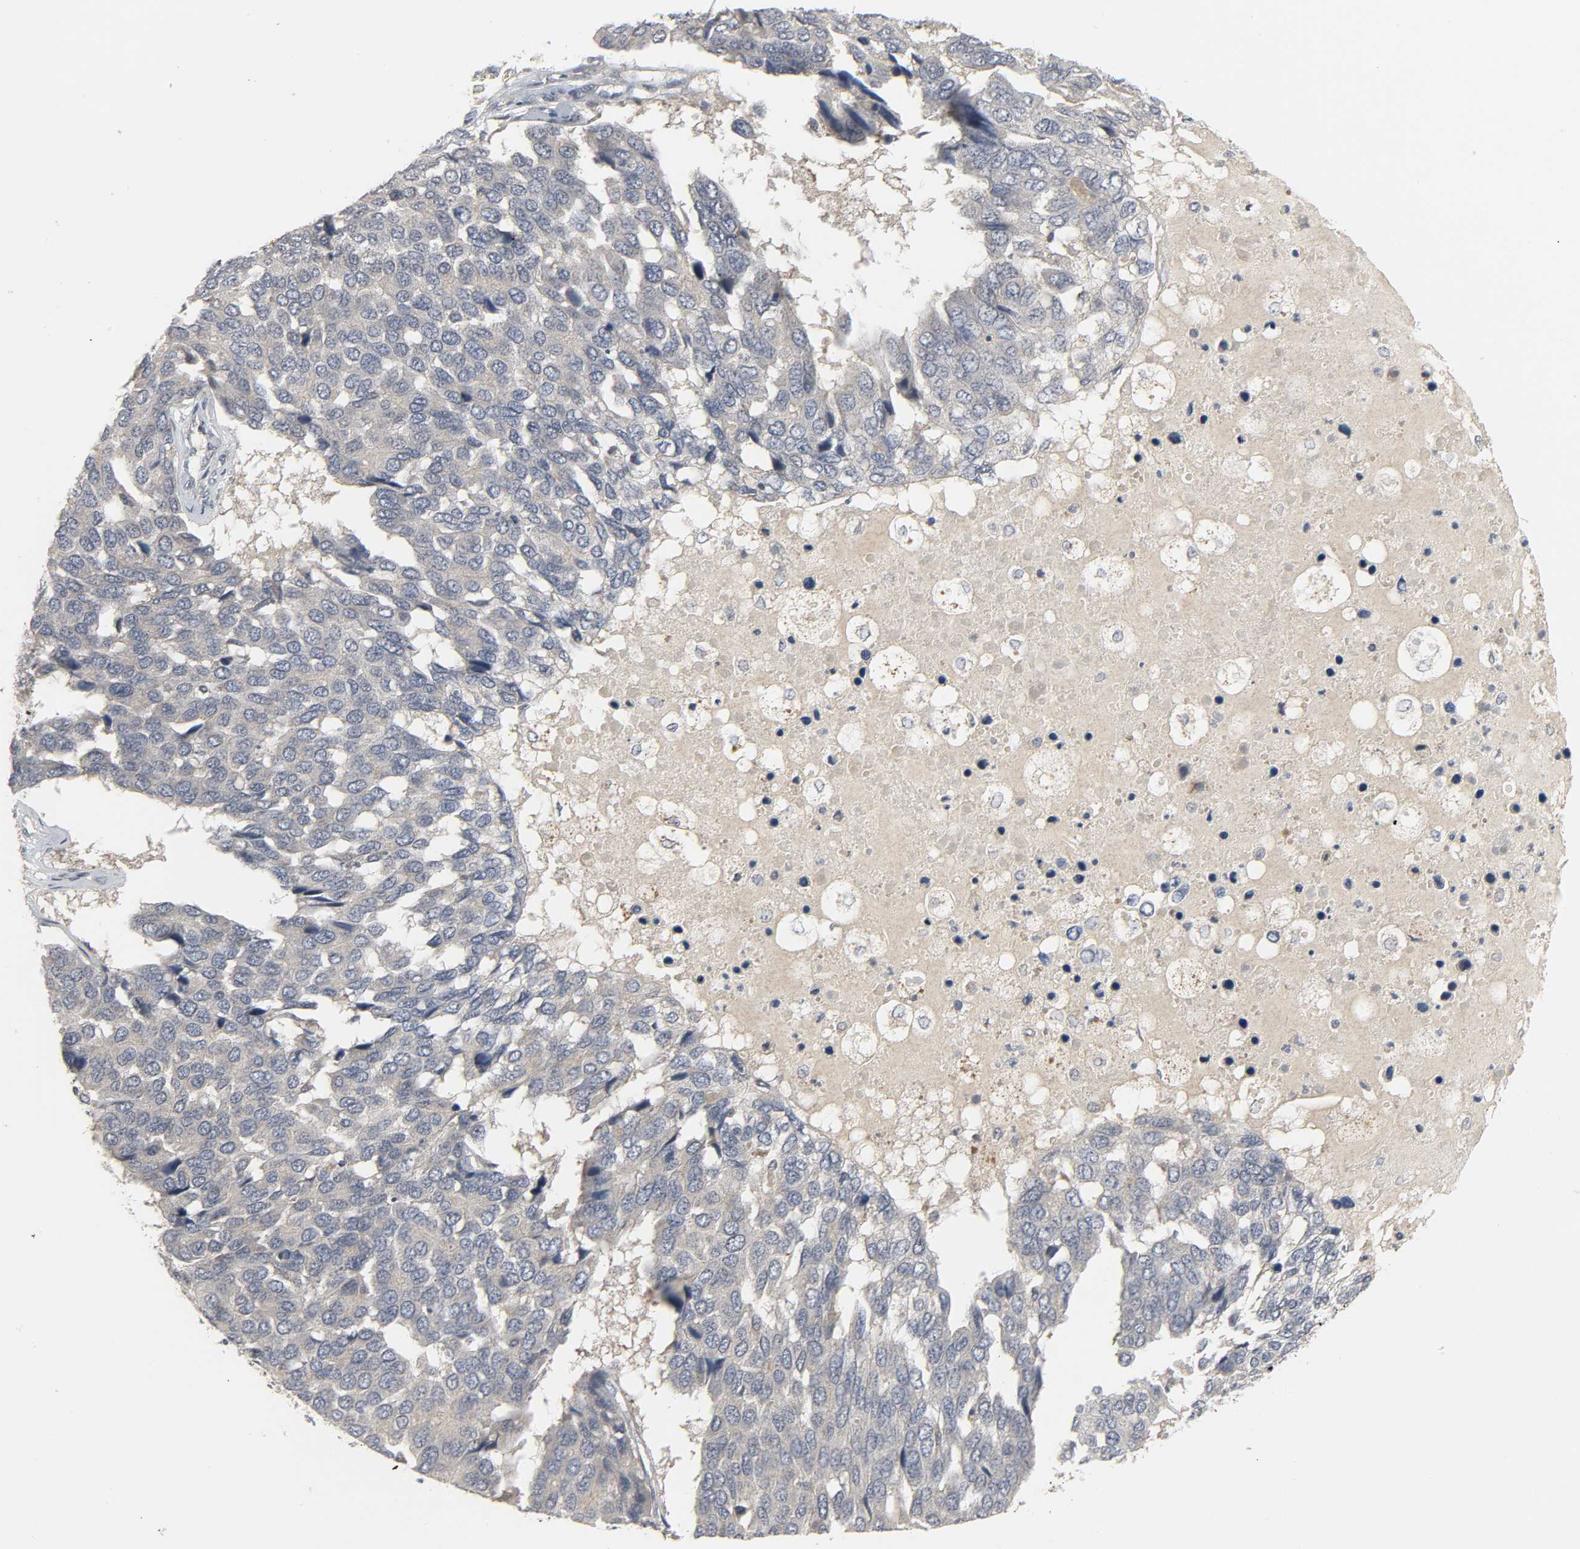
{"staining": {"intensity": "weak", "quantity": "25%-75%", "location": "cytoplasmic/membranous"}, "tissue": "pancreatic cancer", "cell_type": "Tumor cells", "image_type": "cancer", "snomed": [{"axis": "morphology", "description": "Adenocarcinoma, NOS"}, {"axis": "topography", "description": "Pancreas"}], "caption": "Immunohistochemistry (IHC) (DAB (3,3'-diaminobenzidine)) staining of human pancreatic adenocarcinoma displays weak cytoplasmic/membranous protein expression in about 25%-75% of tumor cells. The staining was performed using DAB (3,3'-diaminobenzidine) to visualize the protein expression in brown, while the nuclei were stained in blue with hematoxylin (Magnification: 20x).", "gene": "CLIP1", "patient": {"sex": "male", "age": 50}}